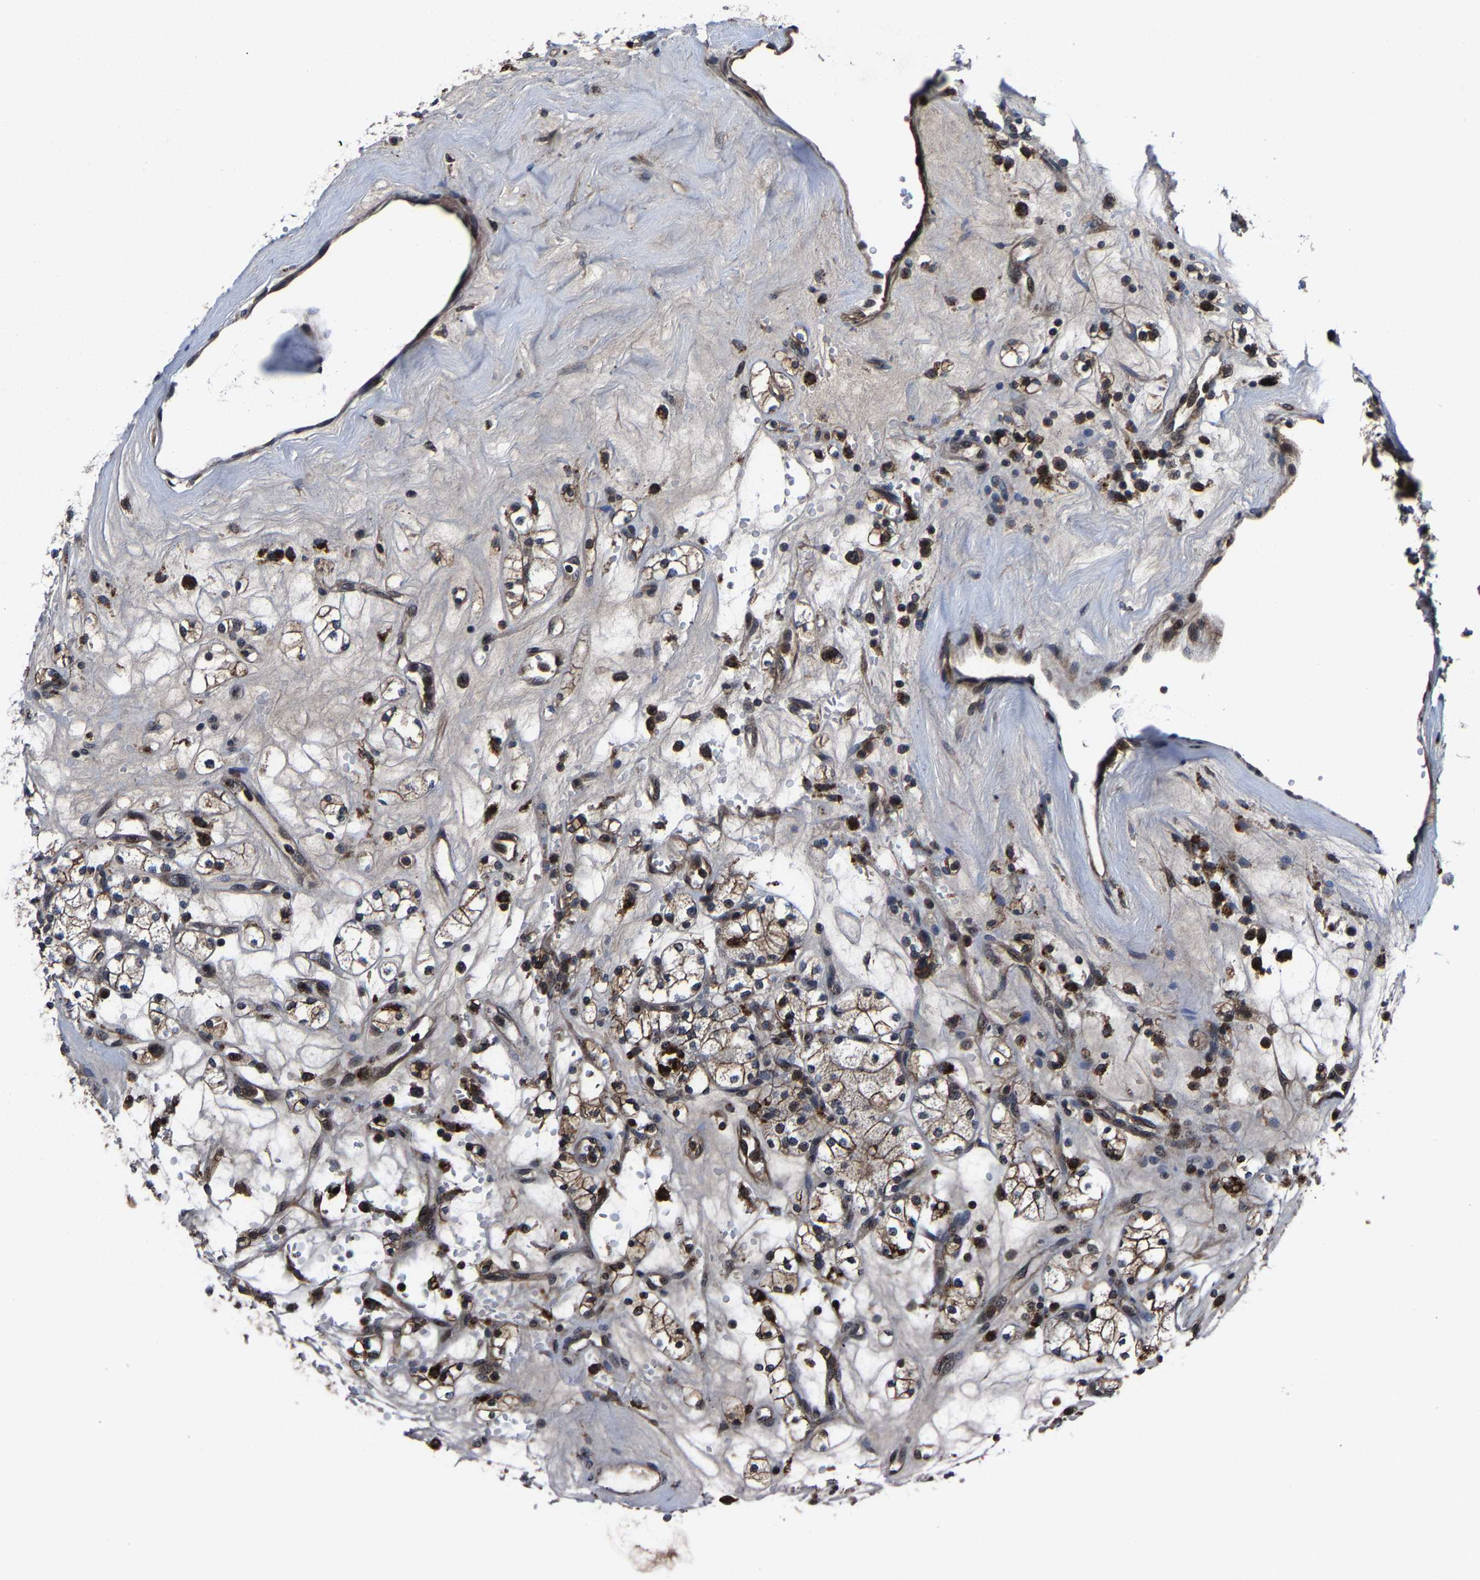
{"staining": {"intensity": "moderate", "quantity": "25%-75%", "location": "cytoplasmic/membranous"}, "tissue": "renal cancer", "cell_type": "Tumor cells", "image_type": "cancer", "snomed": [{"axis": "morphology", "description": "Adenocarcinoma, NOS"}, {"axis": "topography", "description": "Kidney"}], "caption": "Brown immunohistochemical staining in renal adenocarcinoma reveals moderate cytoplasmic/membranous staining in about 25%-75% of tumor cells. The protein is shown in brown color, while the nuclei are stained blue.", "gene": "ZCCHC7", "patient": {"sex": "male", "age": 77}}